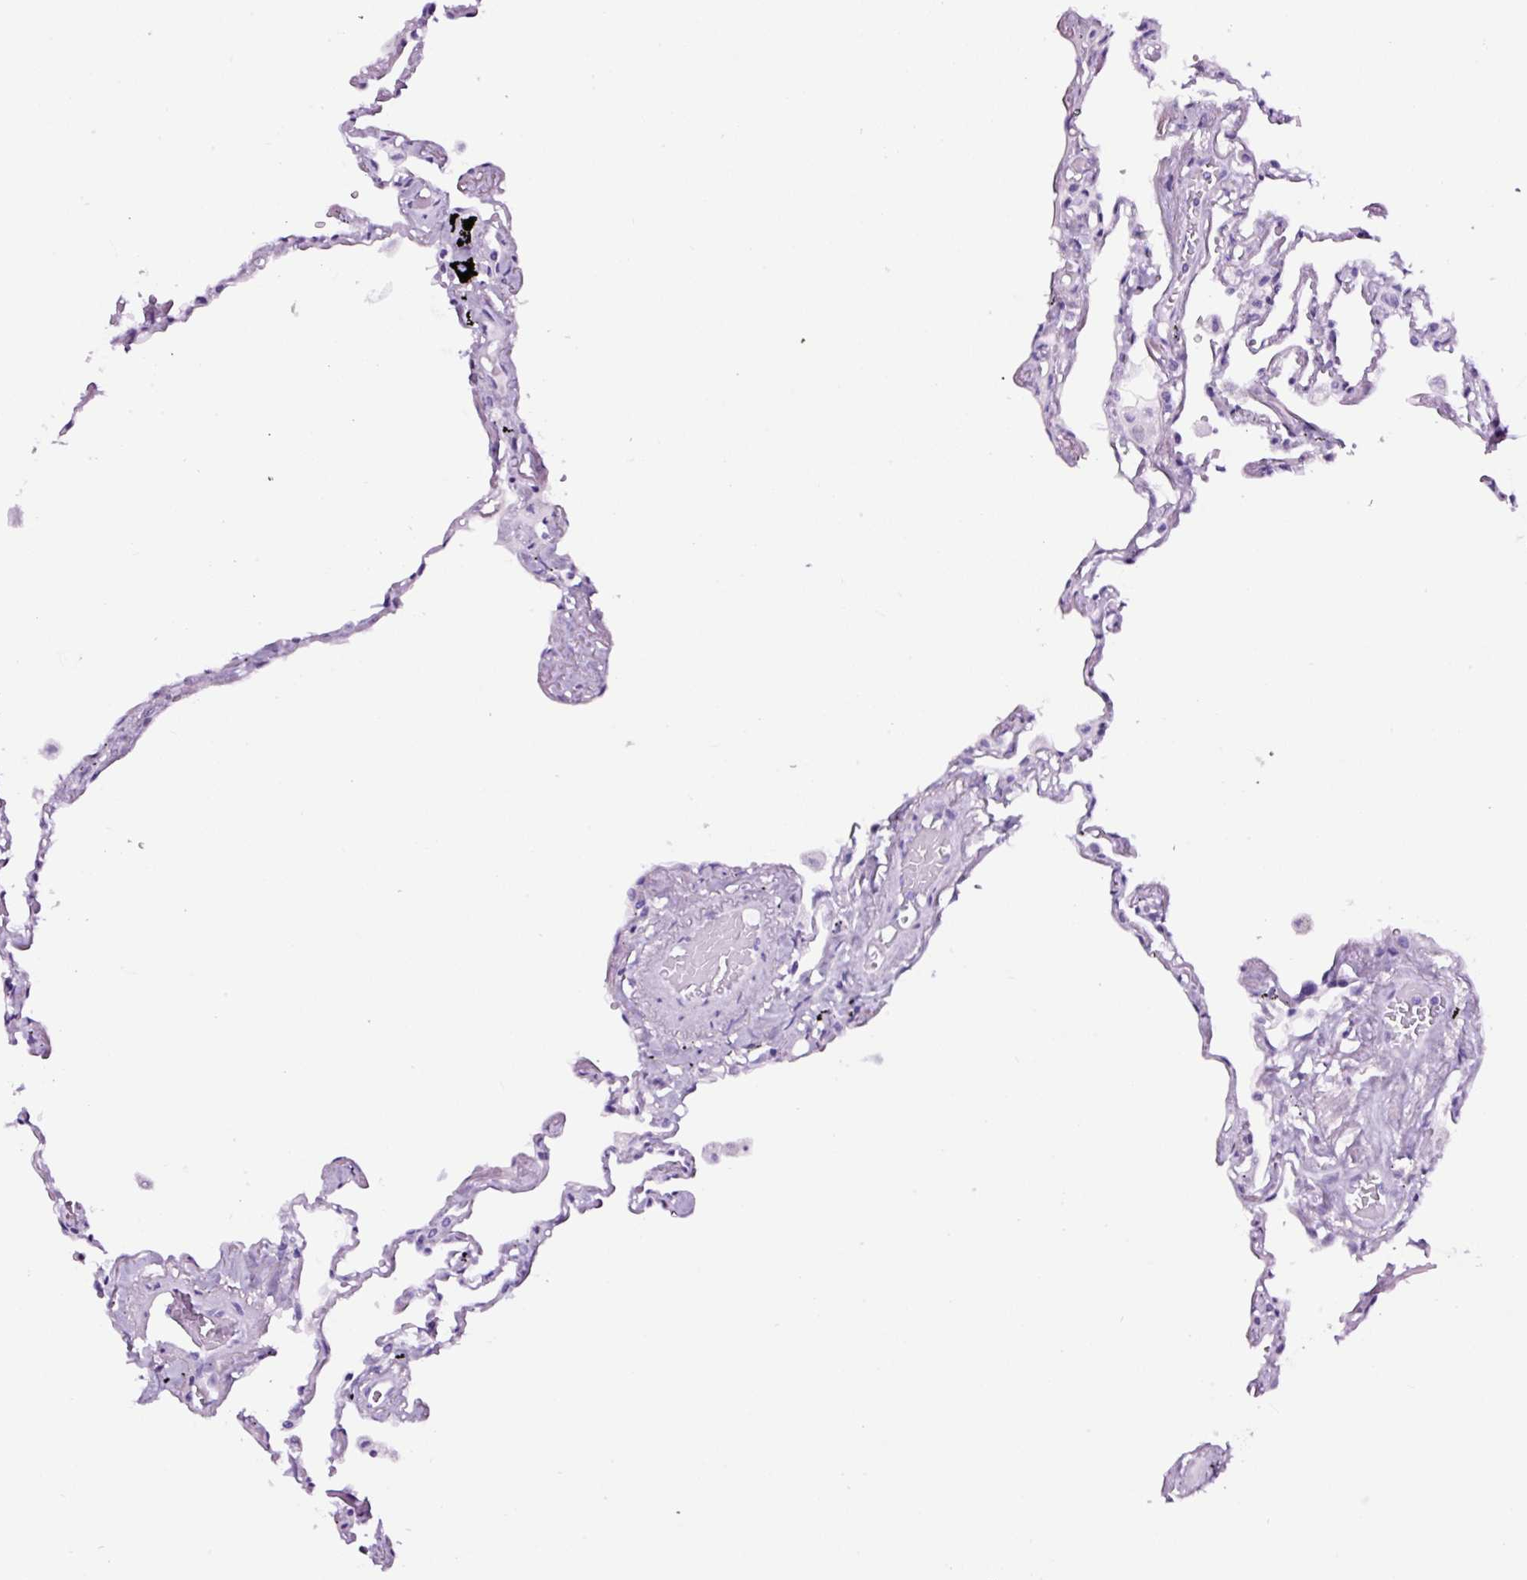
{"staining": {"intensity": "negative", "quantity": "none", "location": "none"}, "tissue": "lung", "cell_type": "Alveolar cells", "image_type": "normal", "snomed": [{"axis": "morphology", "description": "Normal tissue, NOS"}, {"axis": "topography", "description": "Lung"}], "caption": "Histopathology image shows no significant protein positivity in alveolar cells of unremarkable lung. Nuclei are stained in blue.", "gene": "TAFA3", "patient": {"sex": "female", "age": 67}}